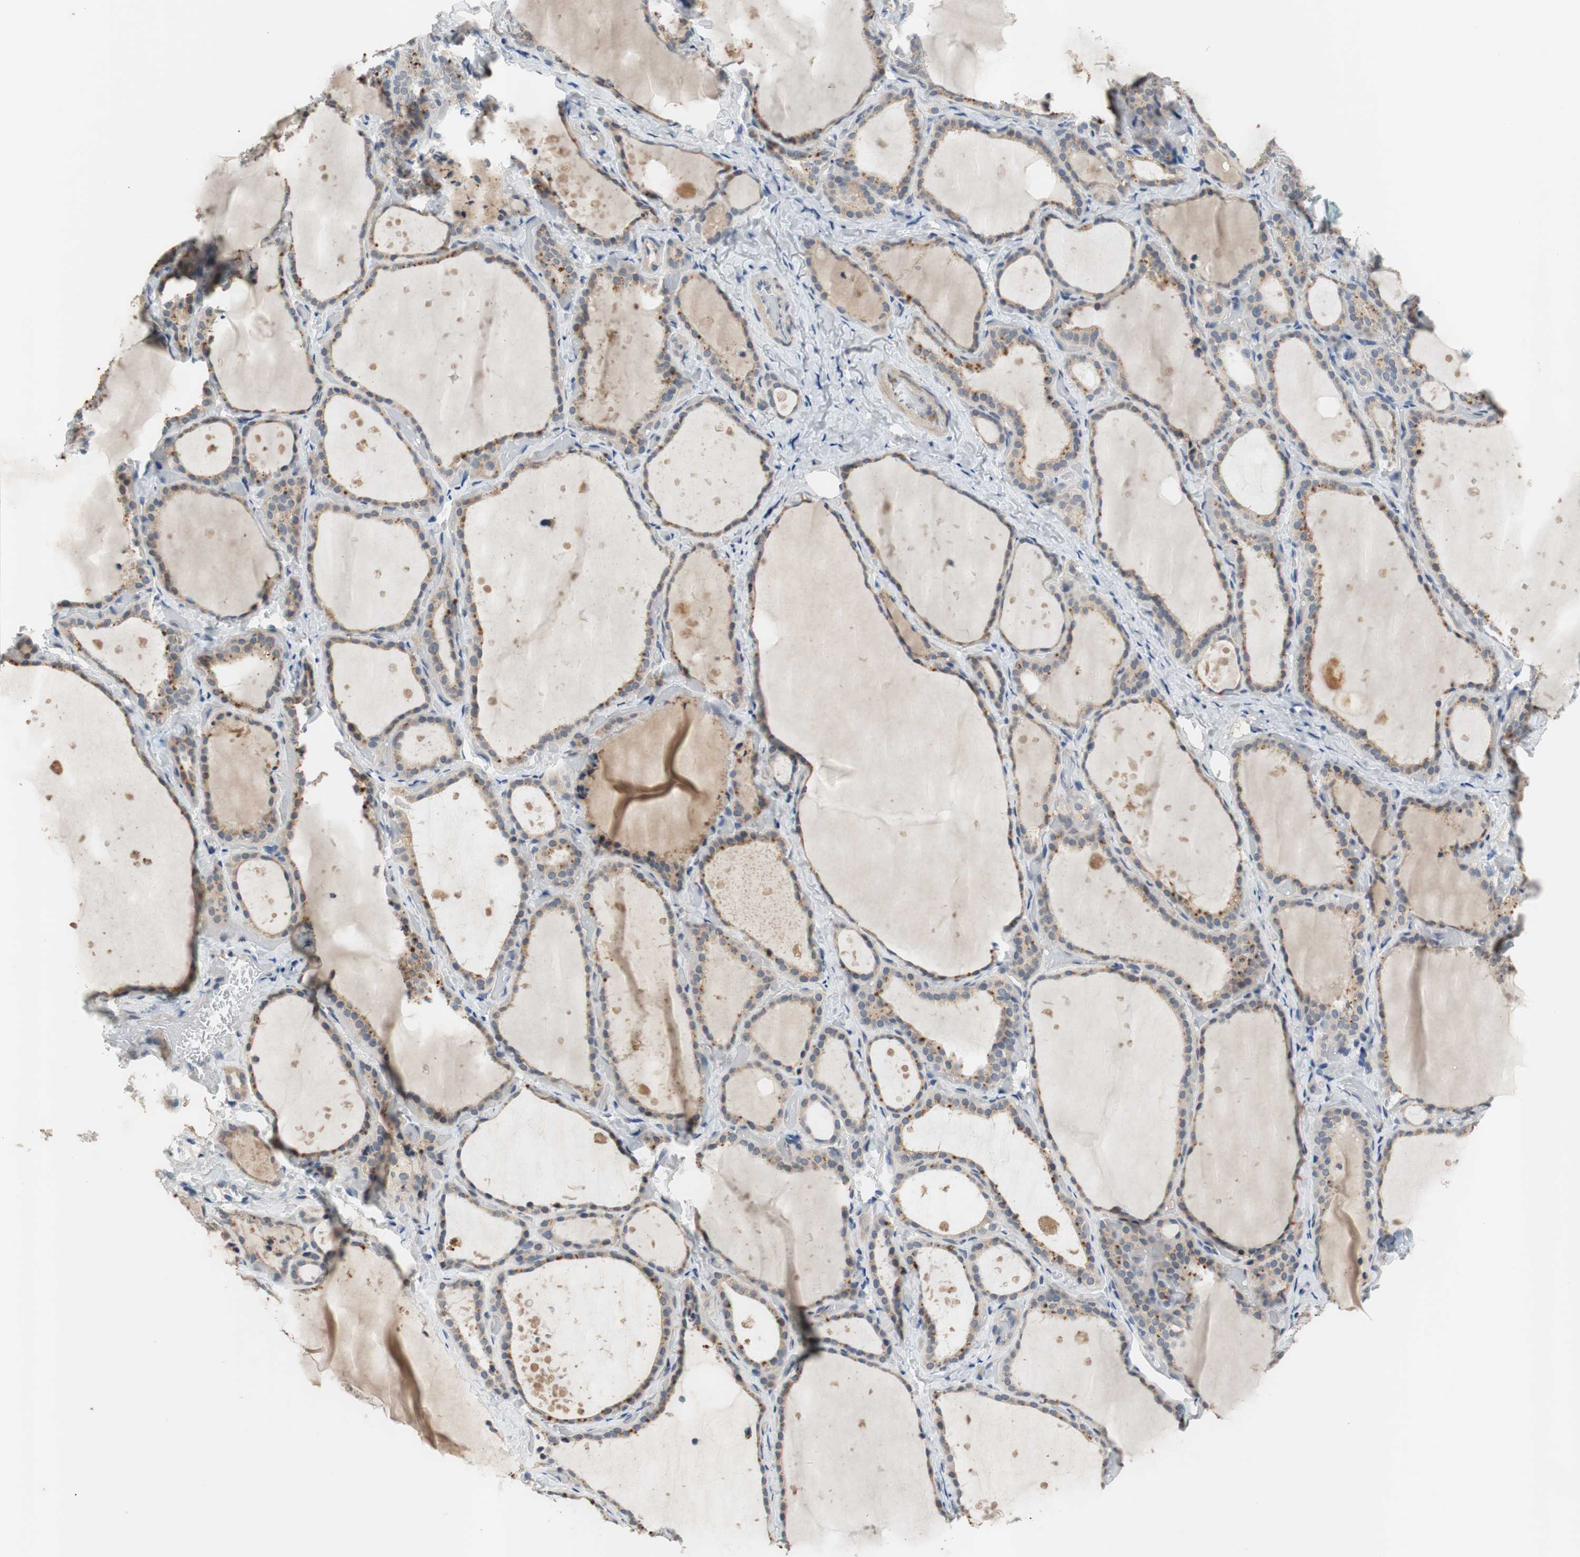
{"staining": {"intensity": "moderate", "quantity": "<25%", "location": "cytoplasmic/membranous"}, "tissue": "thyroid gland", "cell_type": "Glandular cells", "image_type": "normal", "snomed": [{"axis": "morphology", "description": "Normal tissue, NOS"}, {"axis": "topography", "description": "Thyroid gland"}], "caption": "Benign thyroid gland exhibits moderate cytoplasmic/membranous staining in approximately <25% of glandular cells, visualized by immunohistochemistry. (brown staining indicates protein expression, while blue staining denotes nuclei).", "gene": "COL12A1", "patient": {"sex": "female", "age": 44}}